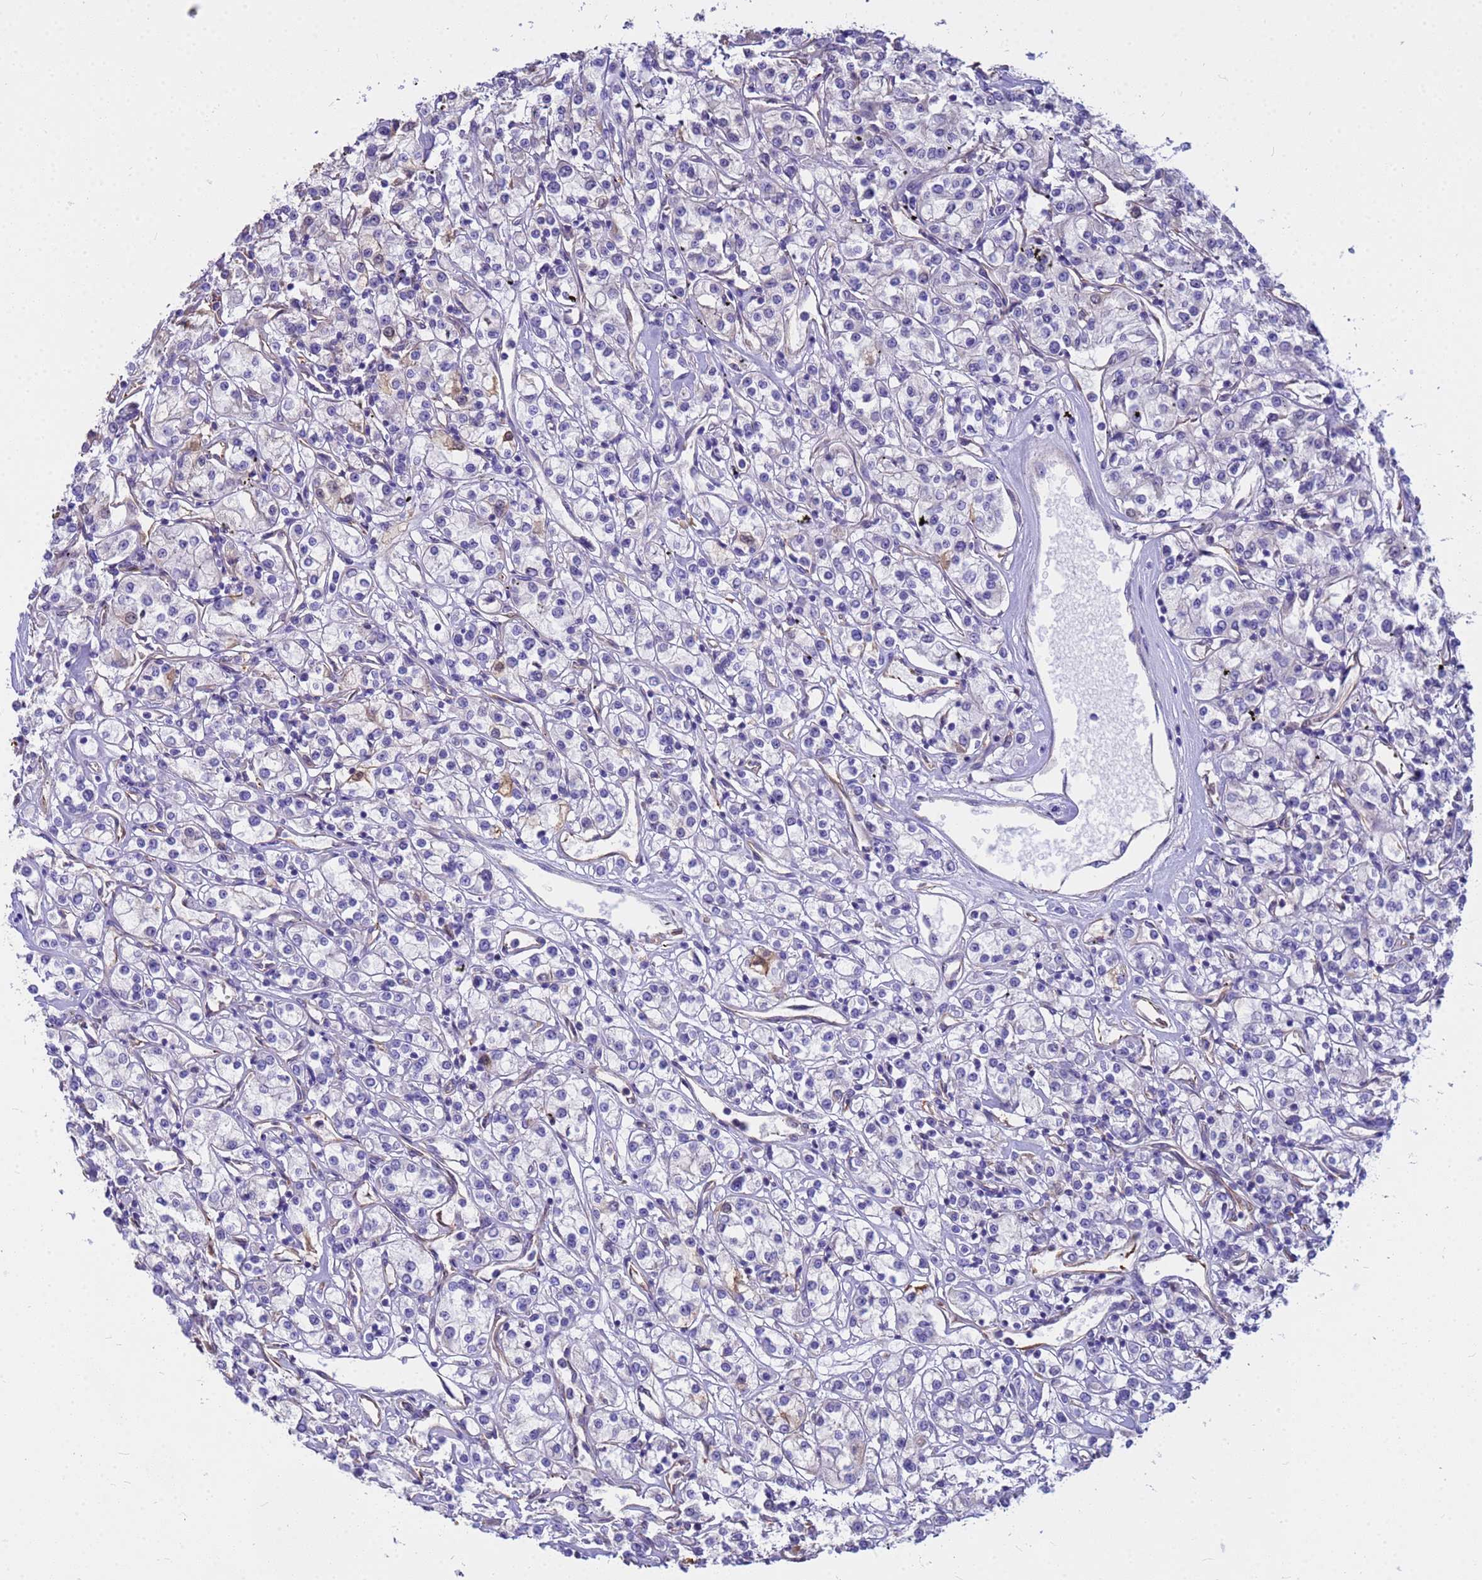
{"staining": {"intensity": "negative", "quantity": "none", "location": "none"}, "tissue": "renal cancer", "cell_type": "Tumor cells", "image_type": "cancer", "snomed": [{"axis": "morphology", "description": "Adenocarcinoma, NOS"}, {"axis": "topography", "description": "Kidney"}], "caption": "This is an immunohistochemistry (IHC) image of adenocarcinoma (renal). There is no positivity in tumor cells.", "gene": "TCEAL3", "patient": {"sex": "female", "age": 59}}